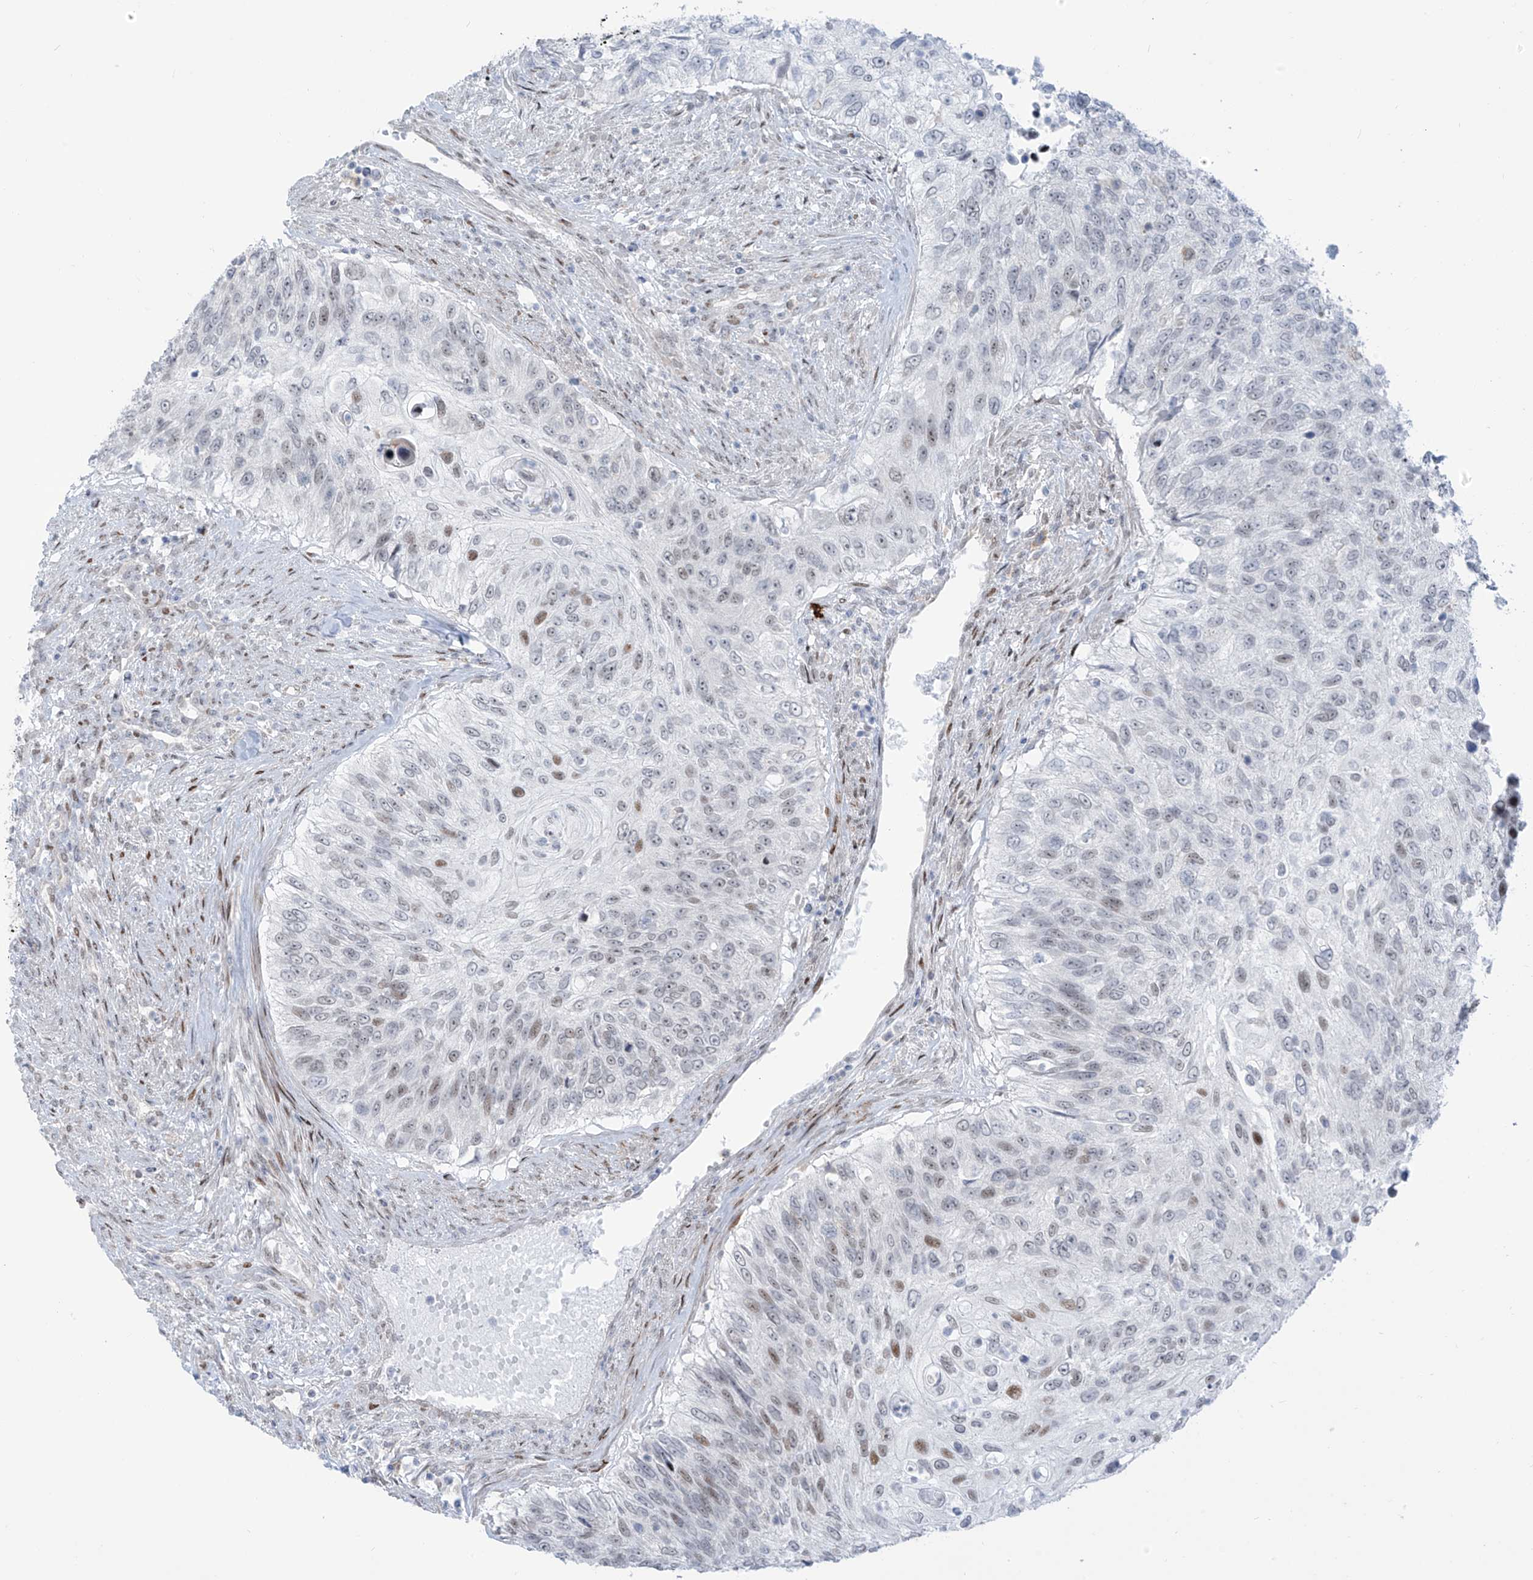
{"staining": {"intensity": "moderate", "quantity": "<25%", "location": "nuclear"}, "tissue": "urothelial cancer", "cell_type": "Tumor cells", "image_type": "cancer", "snomed": [{"axis": "morphology", "description": "Urothelial carcinoma, High grade"}, {"axis": "topography", "description": "Urinary bladder"}], "caption": "Approximately <25% of tumor cells in human urothelial cancer display moderate nuclear protein expression as visualized by brown immunohistochemical staining.", "gene": "LIN9", "patient": {"sex": "female", "age": 60}}